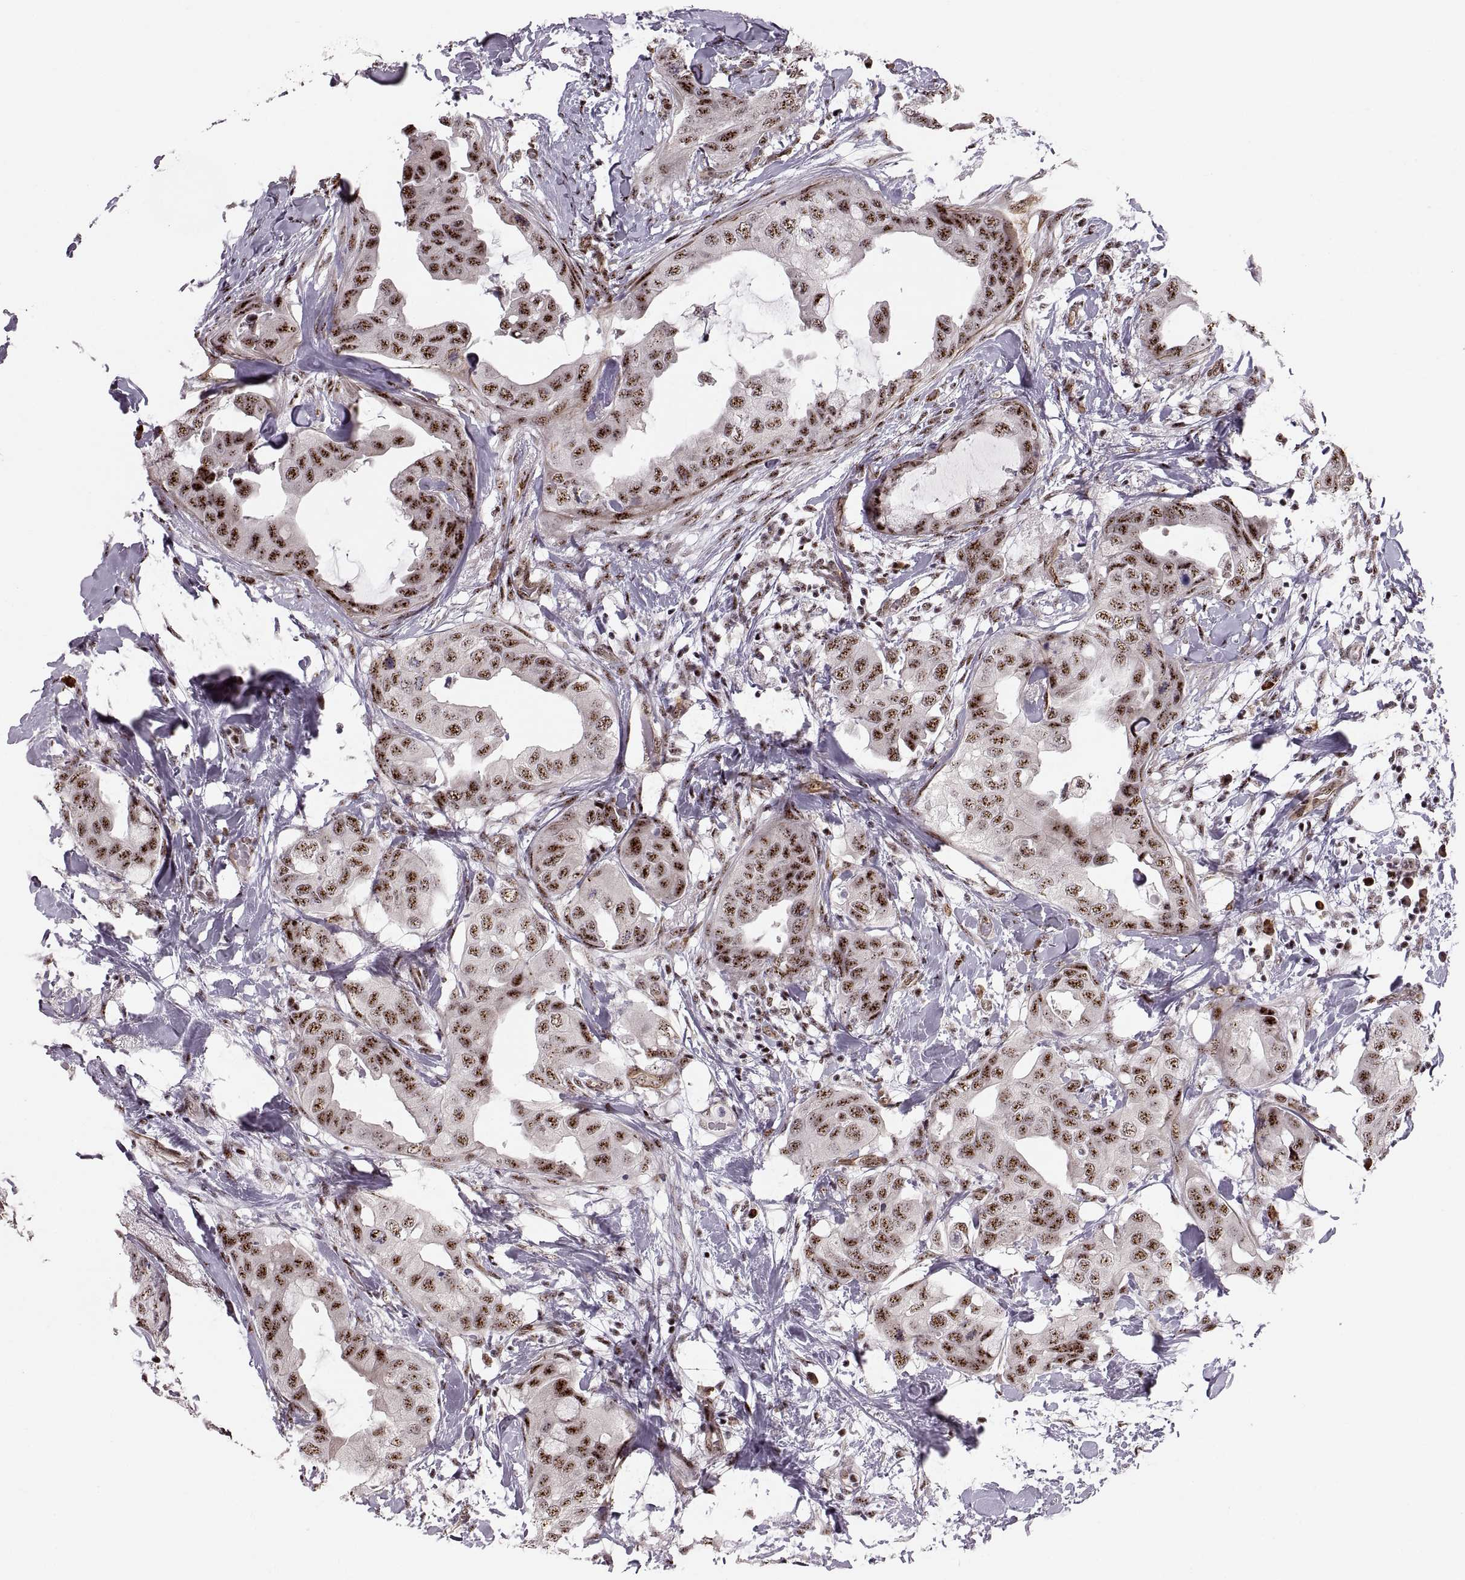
{"staining": {"intensity": "strong", "quantity": ">75%", "location": "nuclear"}, "tissue": "breast cancer", "cell_type": "Tumor cells", "image_type": "cancer", "snomed": [{"axis": "morphology", "description": "Normal tissue, NOS"}, {"axis": "morphology", "description": "Duct carcinoma"}, {"axis": "topography", "description": "Breast"}], "caption": "Invasive ductal carcinoma (breast) was stained to show a protein in brown. There is high levels of strong nuclear positivity in about >75% of tumor cells.", "gene": "ZCCHC17", "patient": {"sex": "female", "age": 40}}